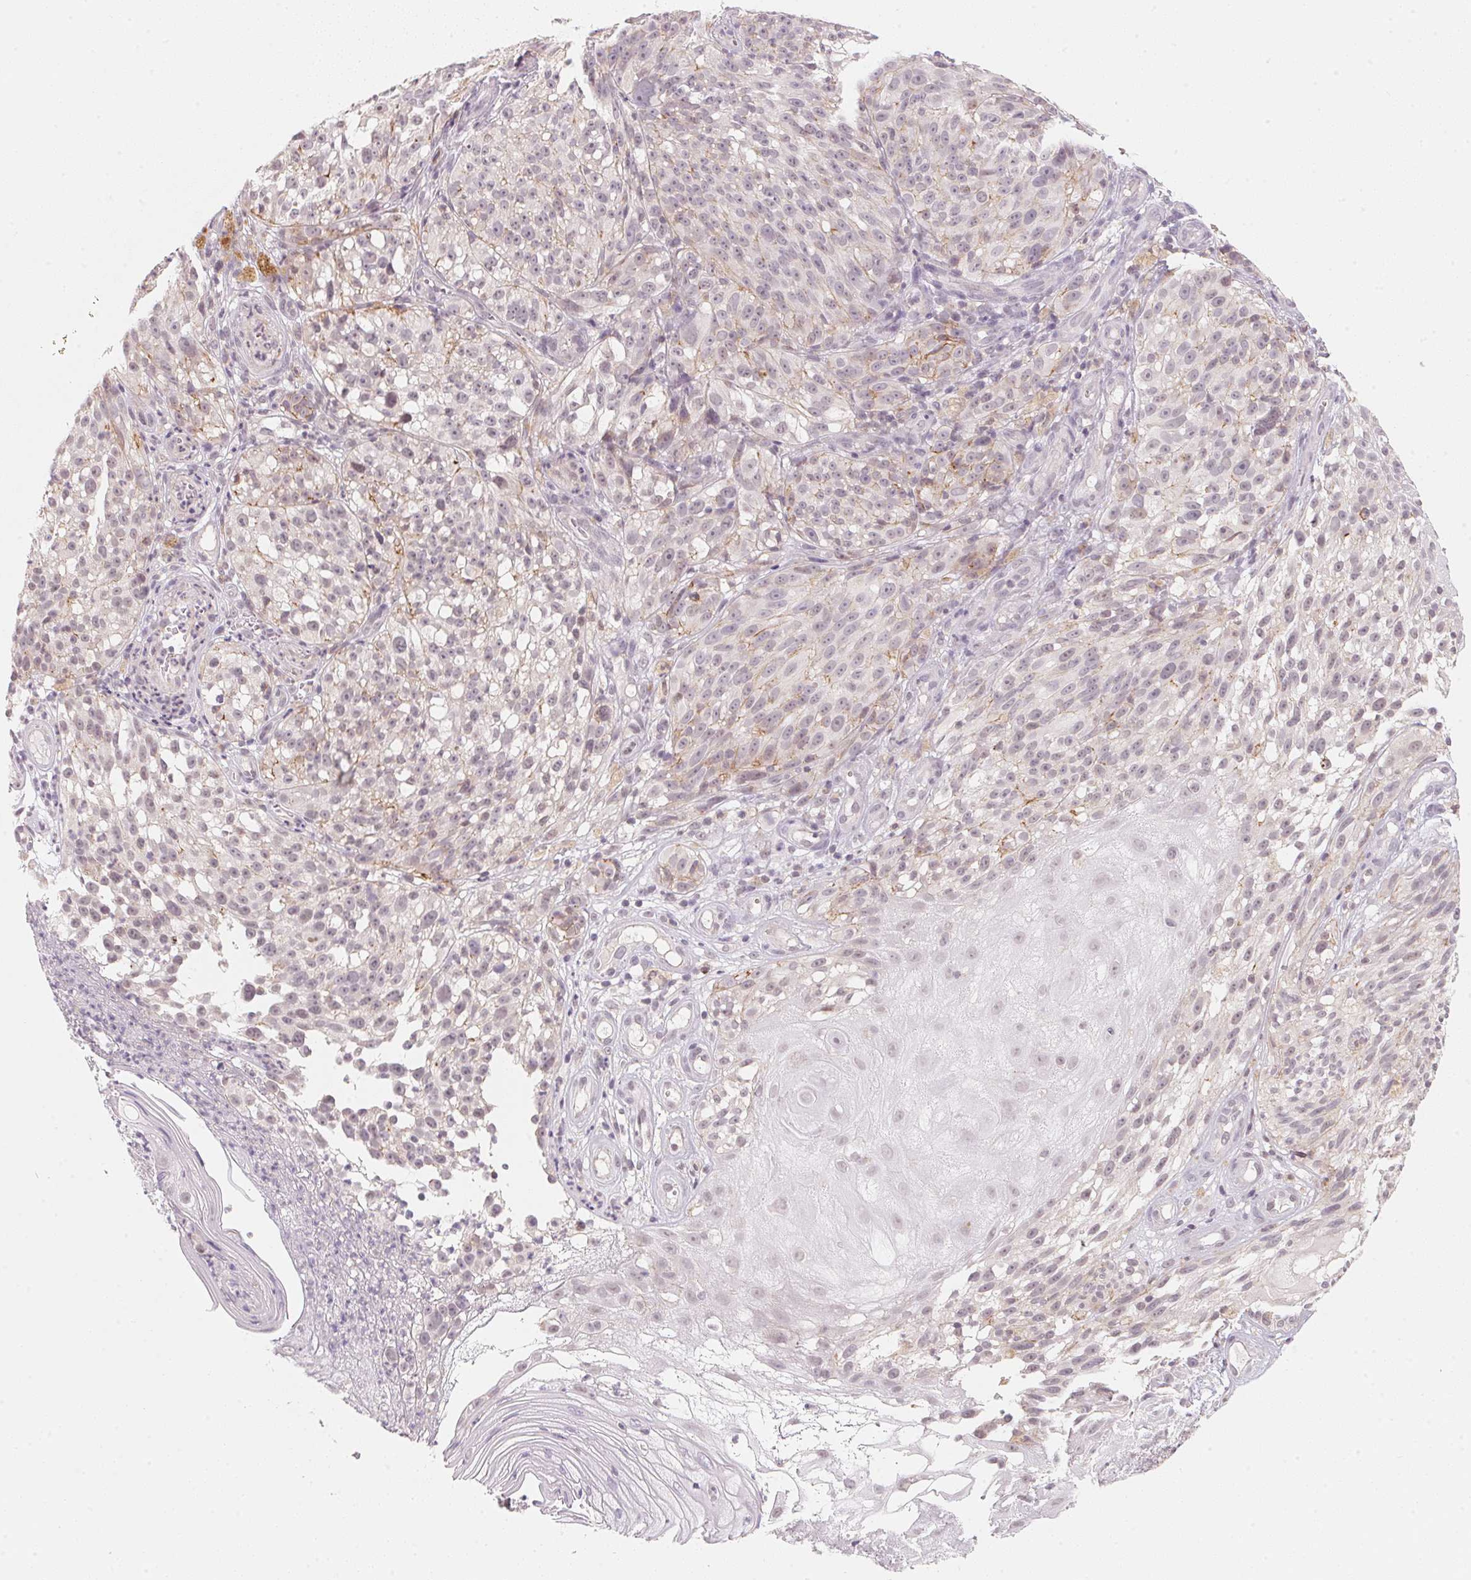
{"staining": {"intensity": "negative", "quantity": "none", "location": "none"}, "tissue": "melanoma", "cell_type": "Tumor cells", "image_type": "cancer", "snomed": [{"axis": "morphology", "description": "Malignant melanoma, NOS"}, {"axis": "topography", "description": "Skin"}], "caption": "Immunohistochemistry histopathology image of melanoma stained for a protein (brown), which reveals no staining in tumor cells.", "gene": "ANKRD31", "patient": {"sex": "female", "age": 85}}